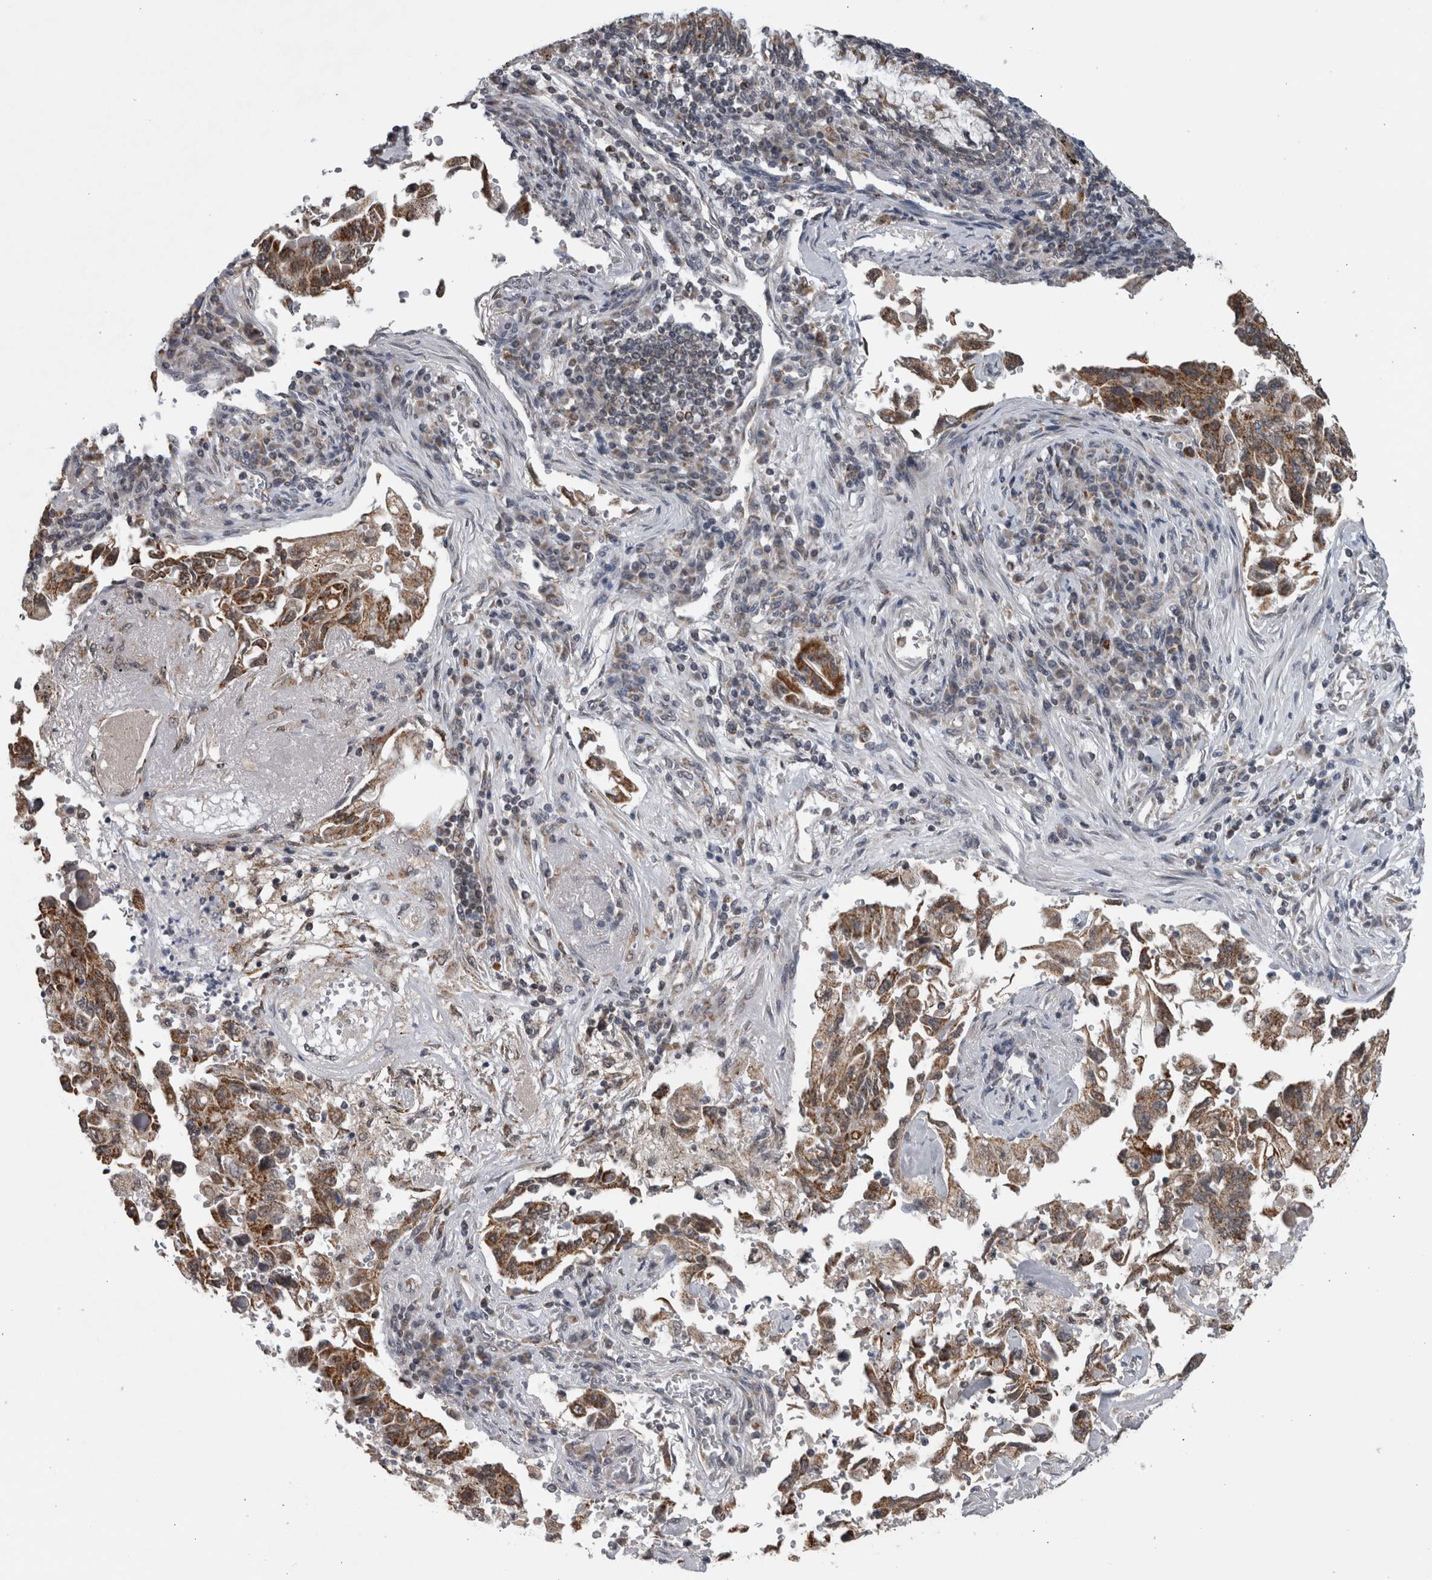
{"staining": {"intensity": "moderate", "quantity": ">75%", "location": "cytoplasmic/membranous"}, "tissue": "lung cancer", "cell_type": "Tumor cells", "image_type": "cancer", "snomed": [{"axis": "morphology", "description": "Adenocarcinoma, NOS"}, {"axis": "topography", "description": "Lung"}], "caption": "IHC of lung cancer (adenocarcinoma) exhibits medium levels of moderate cytoplasmic/membranous expression in approximately >75% of tumor cells.", "gene": "OR2K2", "patient": {"sex": "female", "age": 51}}